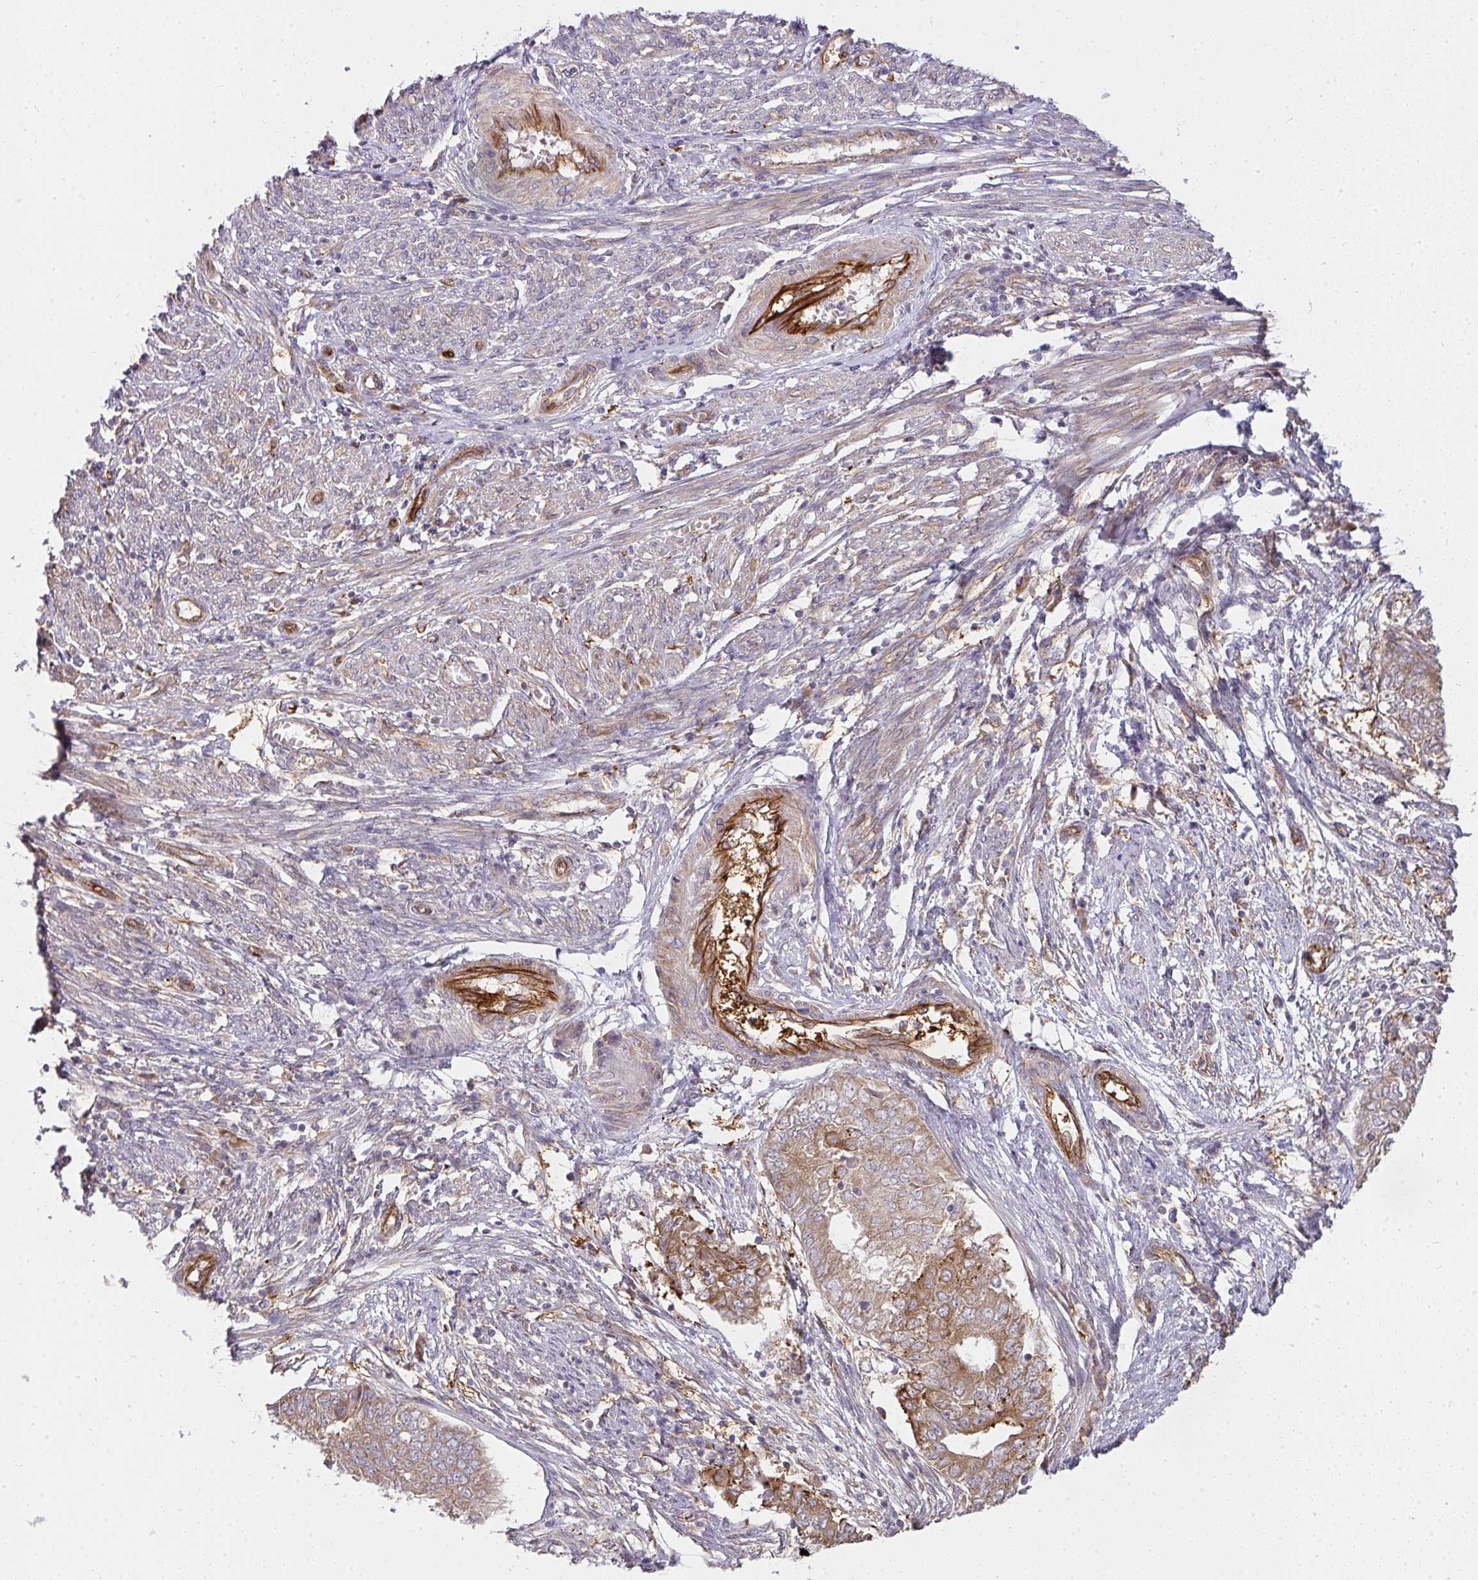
{"staining": {"intensity": "moderate", "quantity": ">75%", "location": "cytoplasmic/membranous"}, "tissue": "endometrial cancer", "cell_type": "Tumor cells", "image_type": "cancer", "snomed": [{"axis": "morphology", "description": "Adenocarcinoma, NOS"}, {"axis": "topography", "description": "Endometrium"}], "caption": "This micrograph shows immunohistochemistry staining of endometrial cancer (adenocarcinoma), with medium moderate cytoplasmic/membranous staining in about >75% of tumor cells.", "gene": "B4GALT6", "patient": {"sex": "female", "age": 62}}